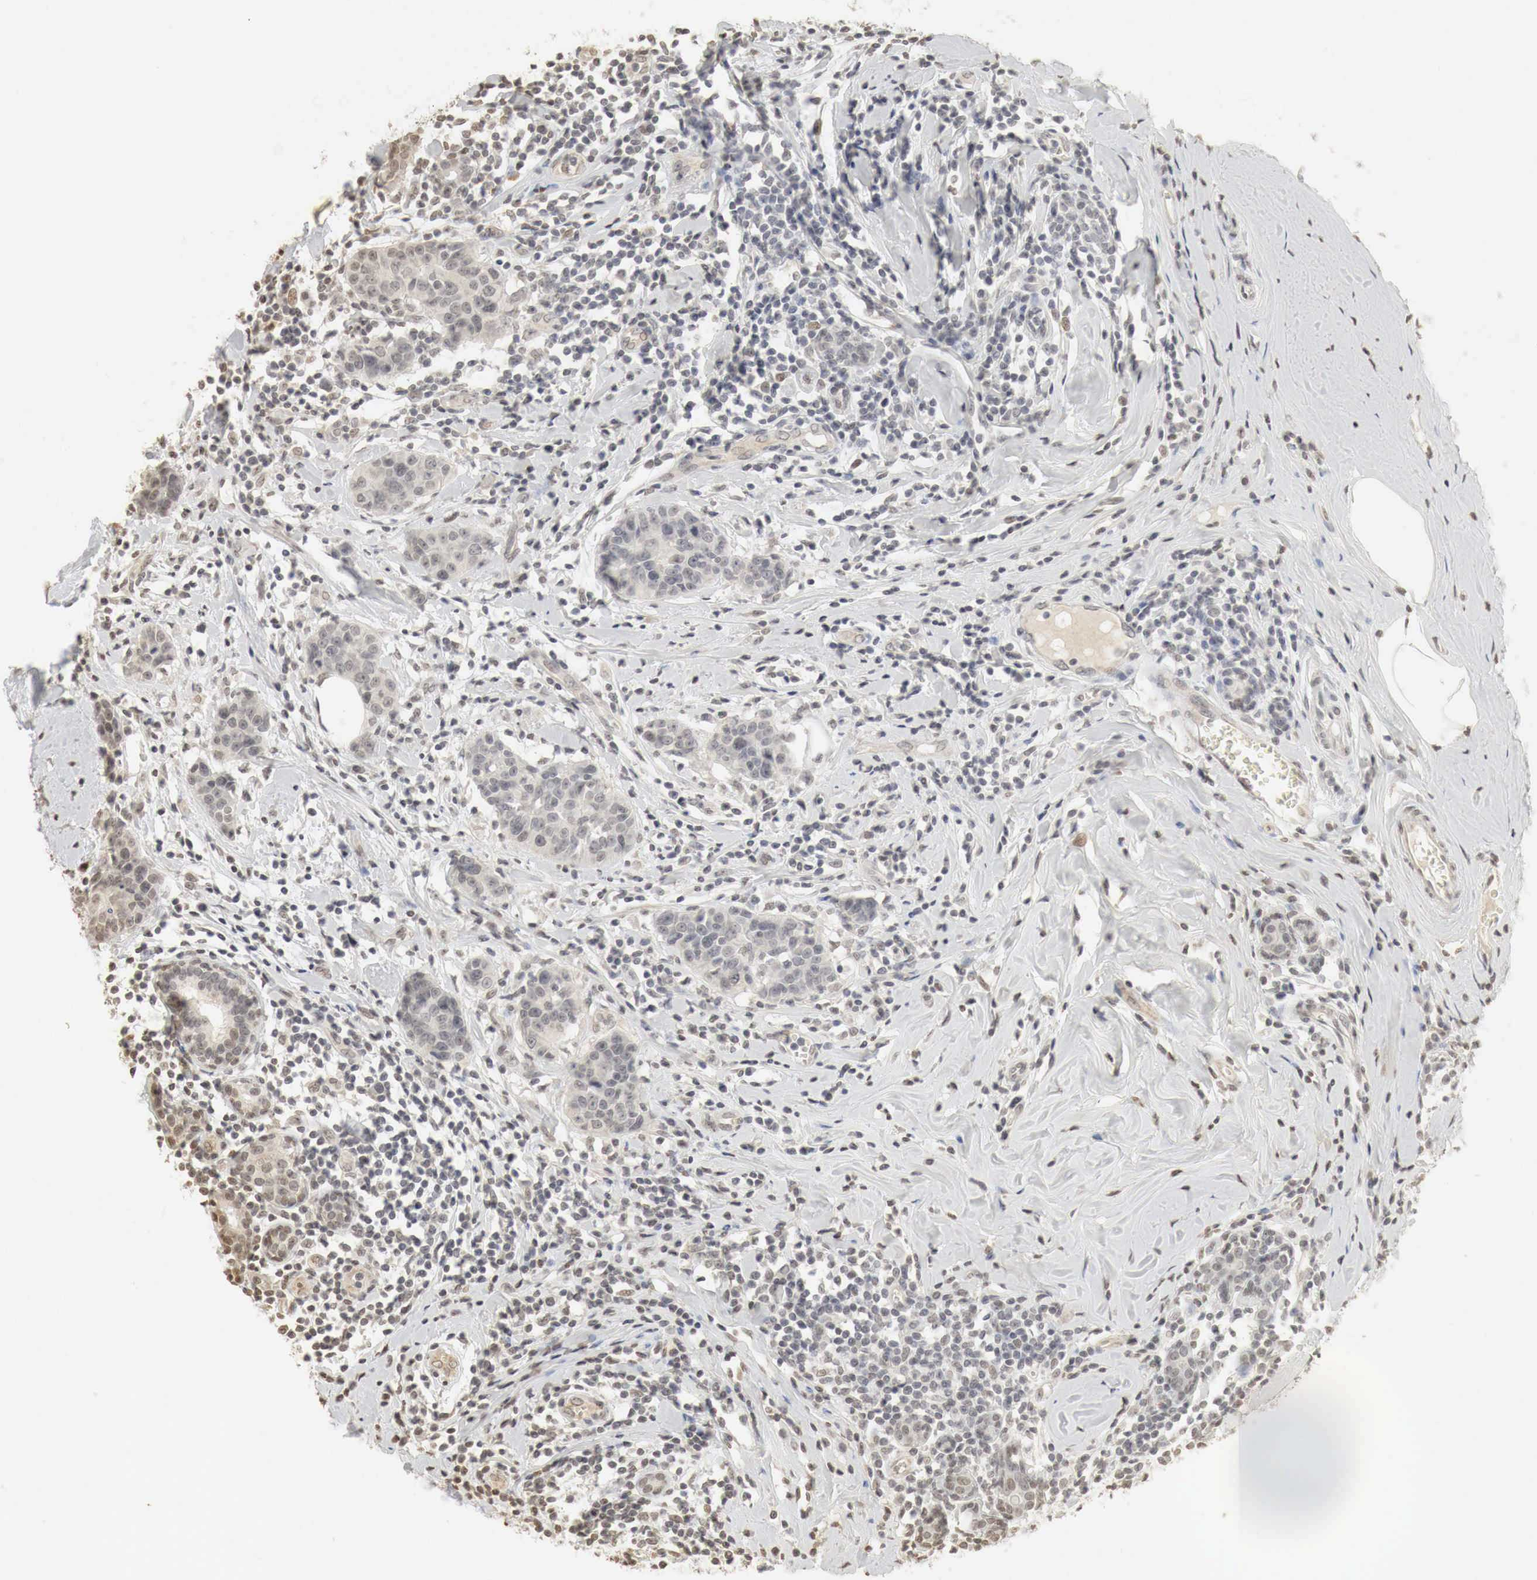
{"staining": {"intensity": "negative", "quantity": "none", "location": "none"}, "tissue": "breast cancer", "cell_type": "Tumor cells", "image_type": "cancer", "snomed": [{"axis": "morphology", "description": "Duct carcinoma"}, {"axis": "topography", "description": "Breast"}], "caption": "Tumor cells show no significant protein positivity in breast infiltrating ductal carcinoma. (Stains: DAB immunohistochemistry (IHC) with hematoxylin counter stain, Microscopy: brightfield microscopy at high magnification).", "gene": "ERBB4", "patient": {"sex": "female", "age": 55}}